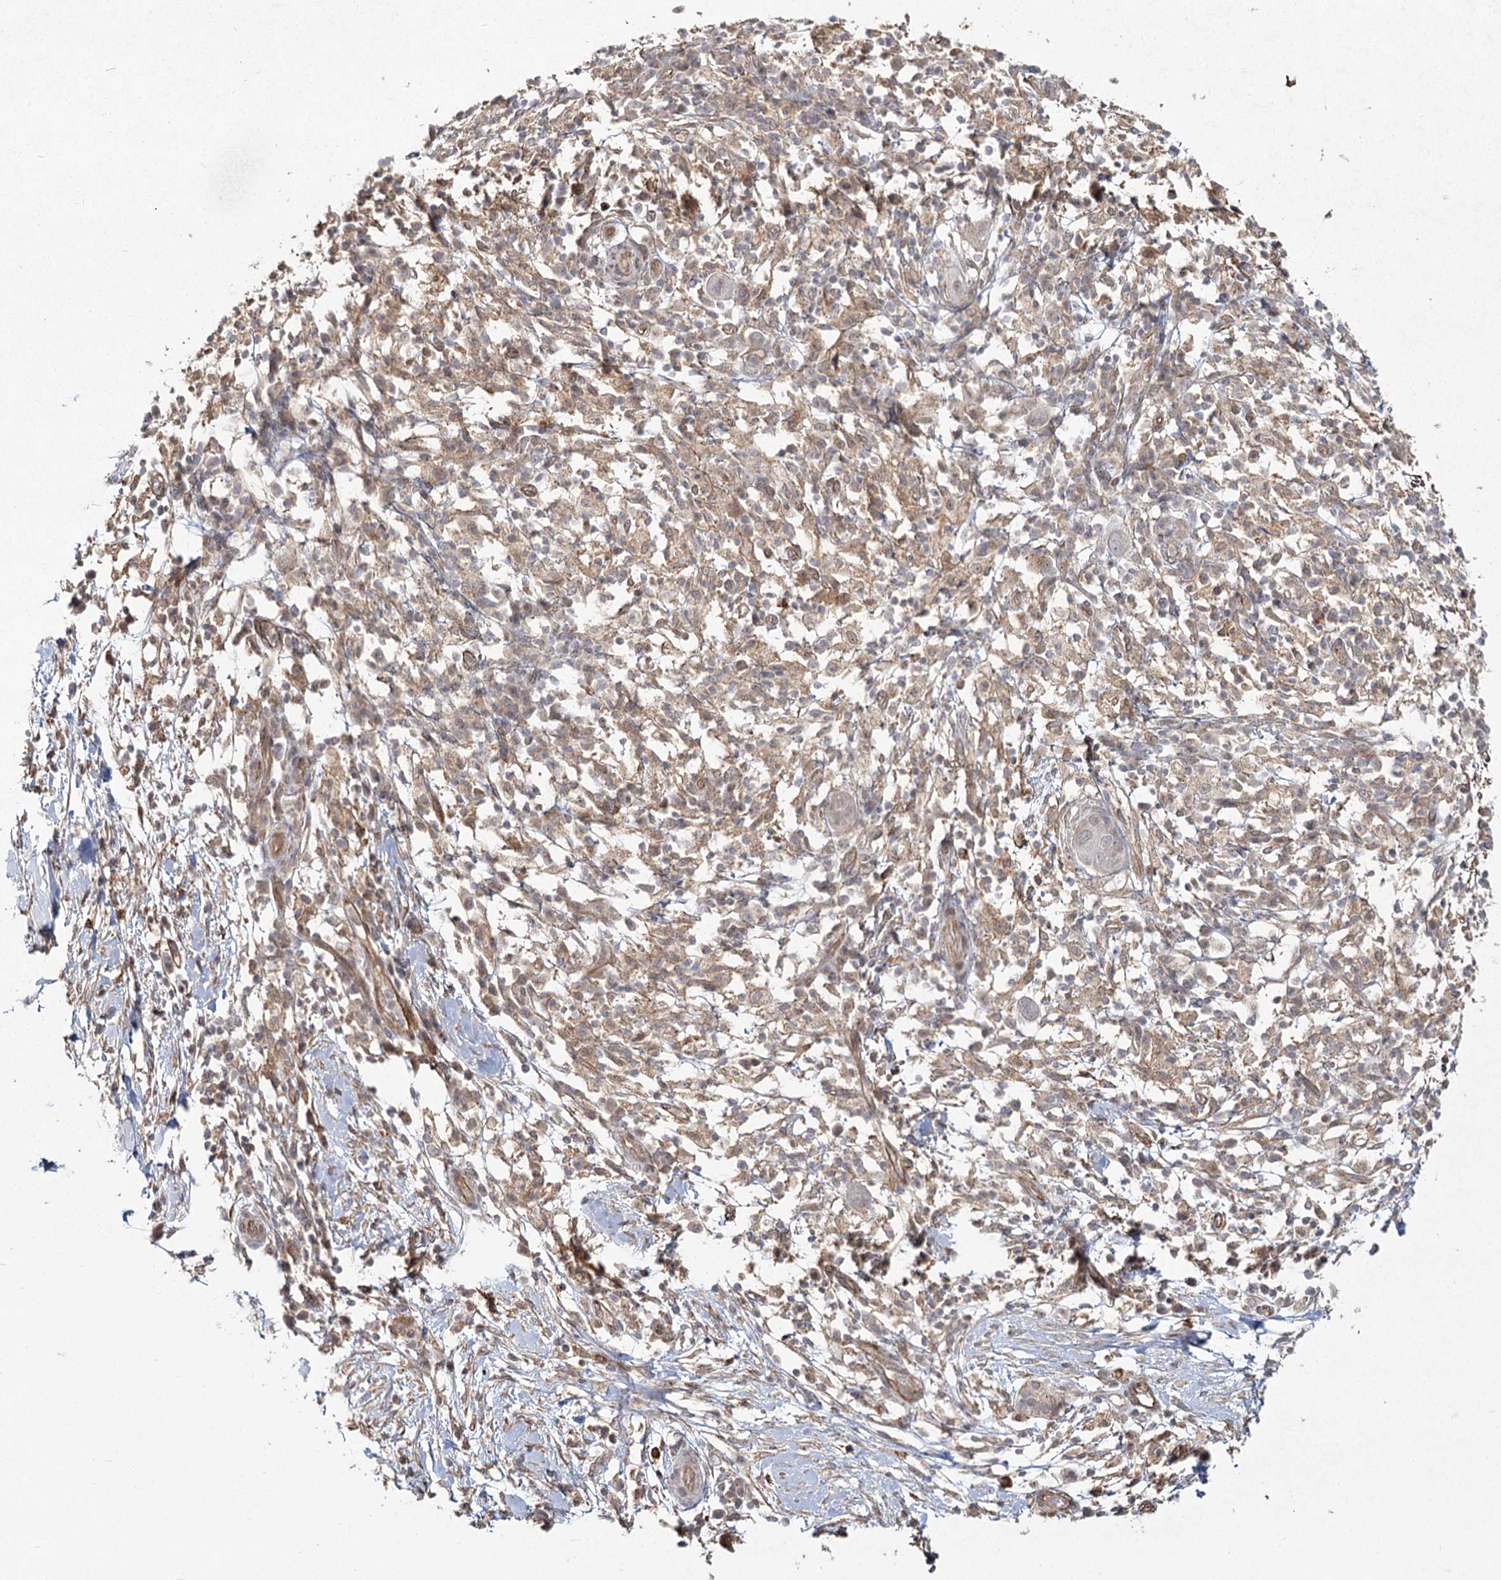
{"staining": {"intensity": "weak", "quantity": ">75%", "location": "cytoplasmic/membranous"}, "tissue": "pancreatic cancer", "cell_type": "Tumor cells", "image_type": "cancer", "snomed": [{"axis": "morphology", "description": "Adenocarcinoma, NOS"}, {"axis": "topography", "description": "Pancreas"}], "caption": "Tumor cells demonstrate low levels of weak cytoplasmic/membranous positivity in approximately >75% of cells in human pancreatic adenocarcinoma.", "gene": "AP2M1", "patient": {"sex": "male", "age": 68}}